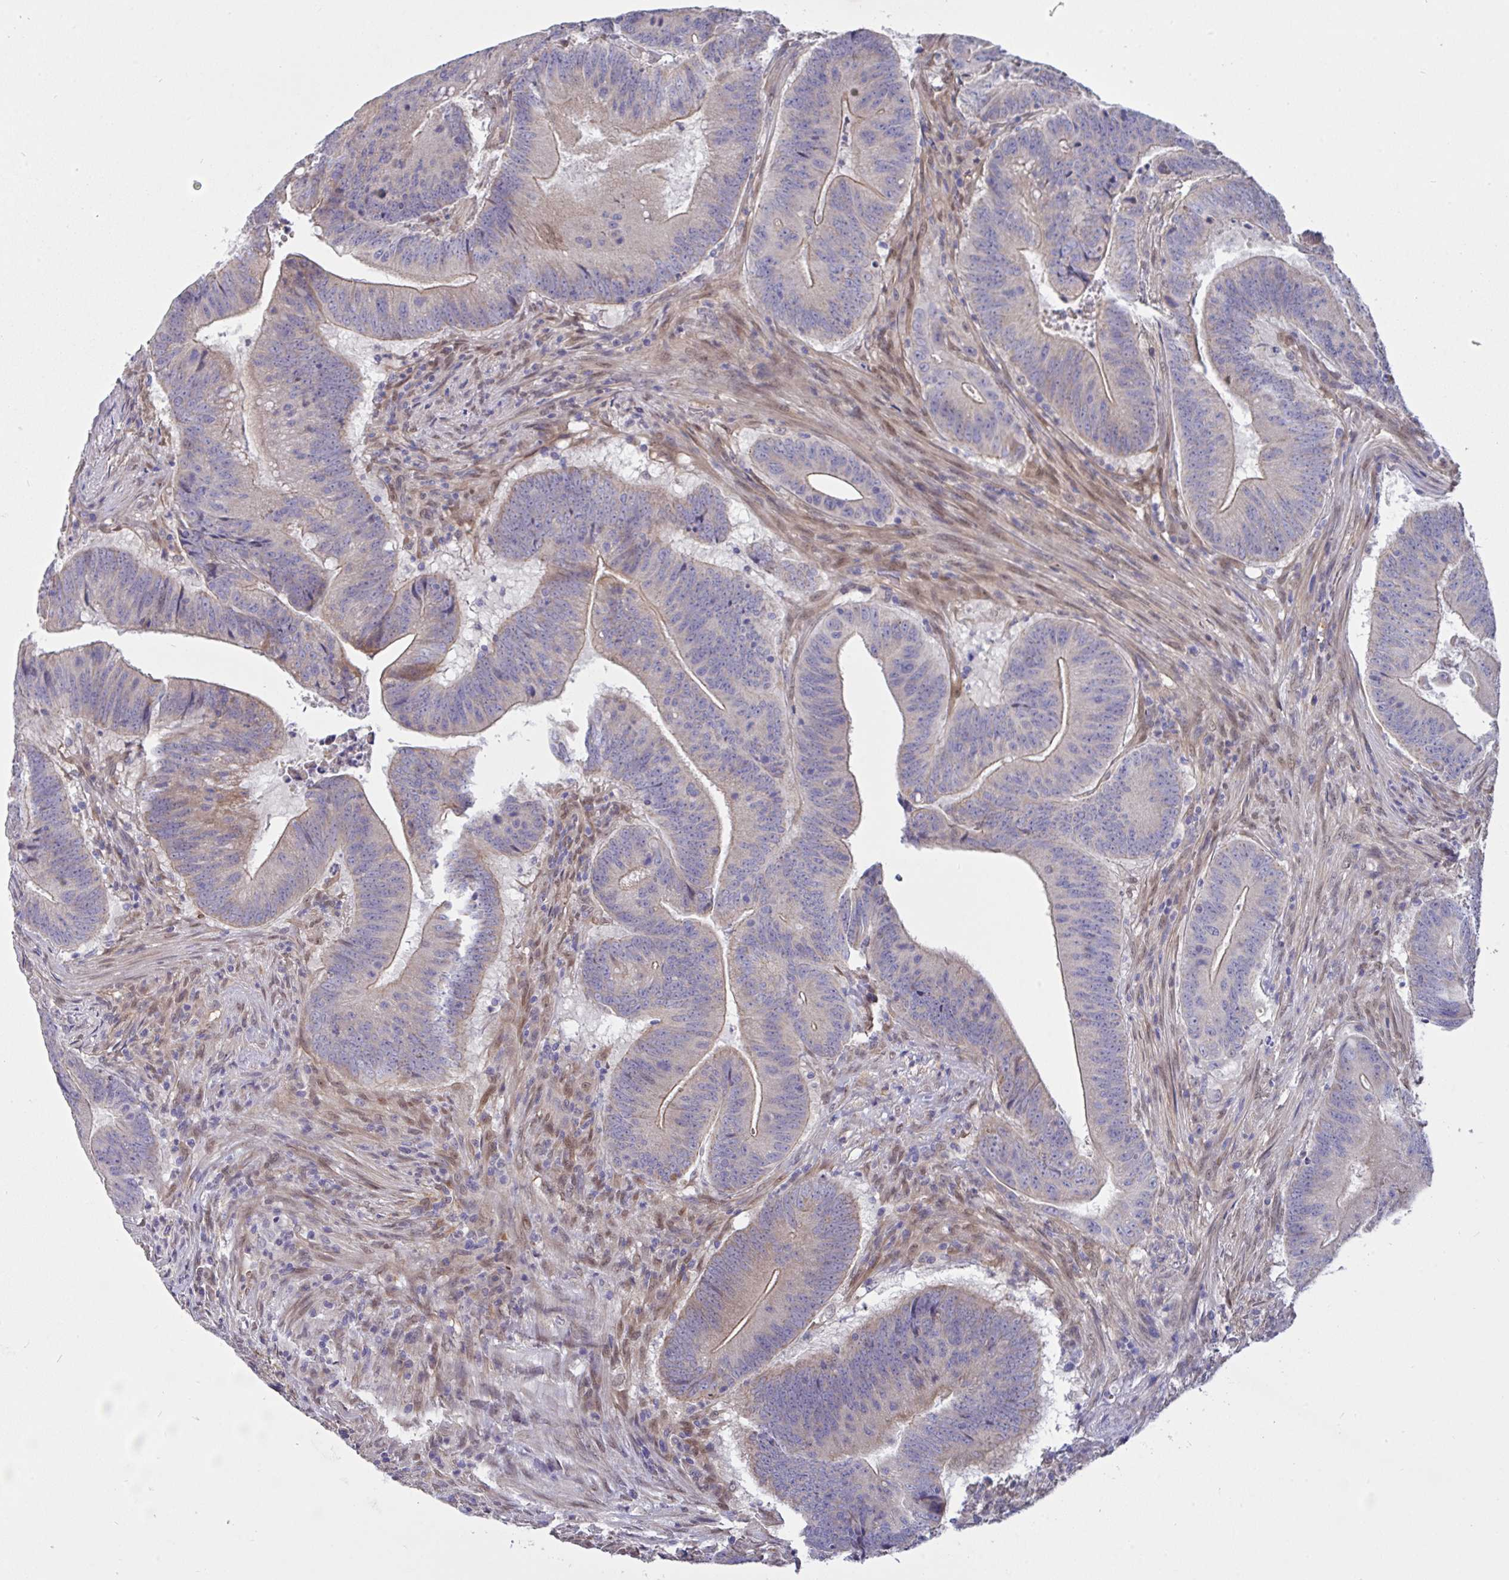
{"staining": {"intensity": "weak", "quantity": "25%-75%", "location": "cytoplasmic/membranous"}, "tissue": "colorectal cancer", "cell_type": "Tumor cells", "image_type": "cancer", "snomed": [{"axis": "morphology", "description": "Adenocarcinoma, NOS"}, {"axis": "topography", "description": "Colon"}], "caption": "Immunohistochemical staining of human adenocarcinoma (colorectal) exhibits low levels of weak cytoplasmic/membranous protein expression in approximately 25%-75% of tumor cells.", "gene": "L3HYPDH", "patient": {"sex": "female", "age": 87}}